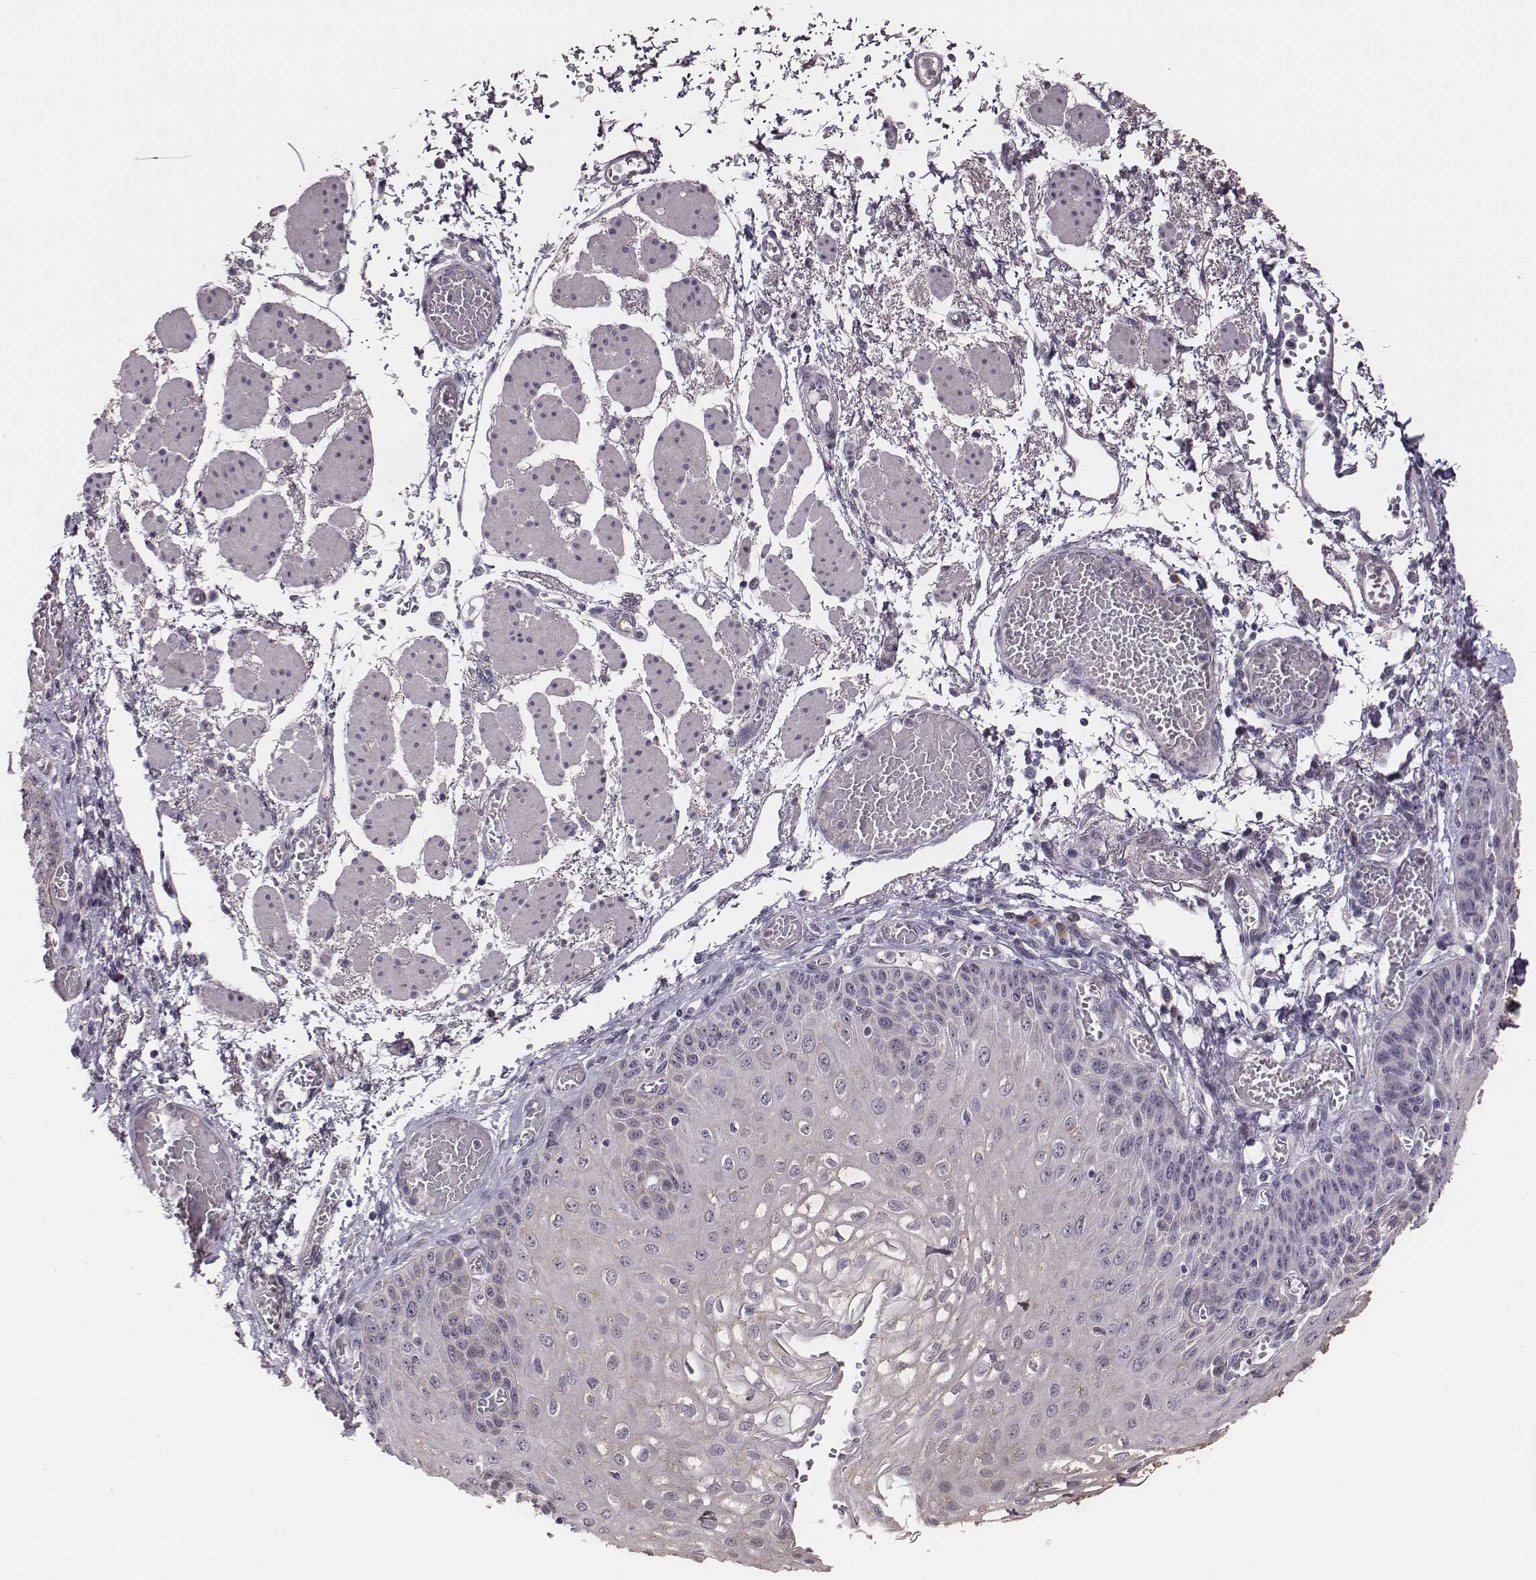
{"staining": {"intensity": "weak", "quantity": "<25%", "location": "cytoplasmic/membranous"}, "tissue": "esophagus", "cell_type": "Squamous epithelial cells", "image_type": "normal", "snomed": [{"axis": "morphology", "description": "Normal tissue, NOS"}, {"axis": "morphology", "description": "Adenocarcinoma, NOS"}, {"axis": "topography", "description": "Esophagus"}], "caption": "DAB (3,3'-diaminobenzidine) immunohistochemical staining of unremarkable esophagus demonstrates no significant staining in squamous epithelial cells. Brightfield microscopy of immunohistochemistry (IHC) stained with DAB (brown) and hematoxylin (blue), captured at high magnification.", "gene": "SLC22A6", "patient": {"sex": "male", "age": 81}}